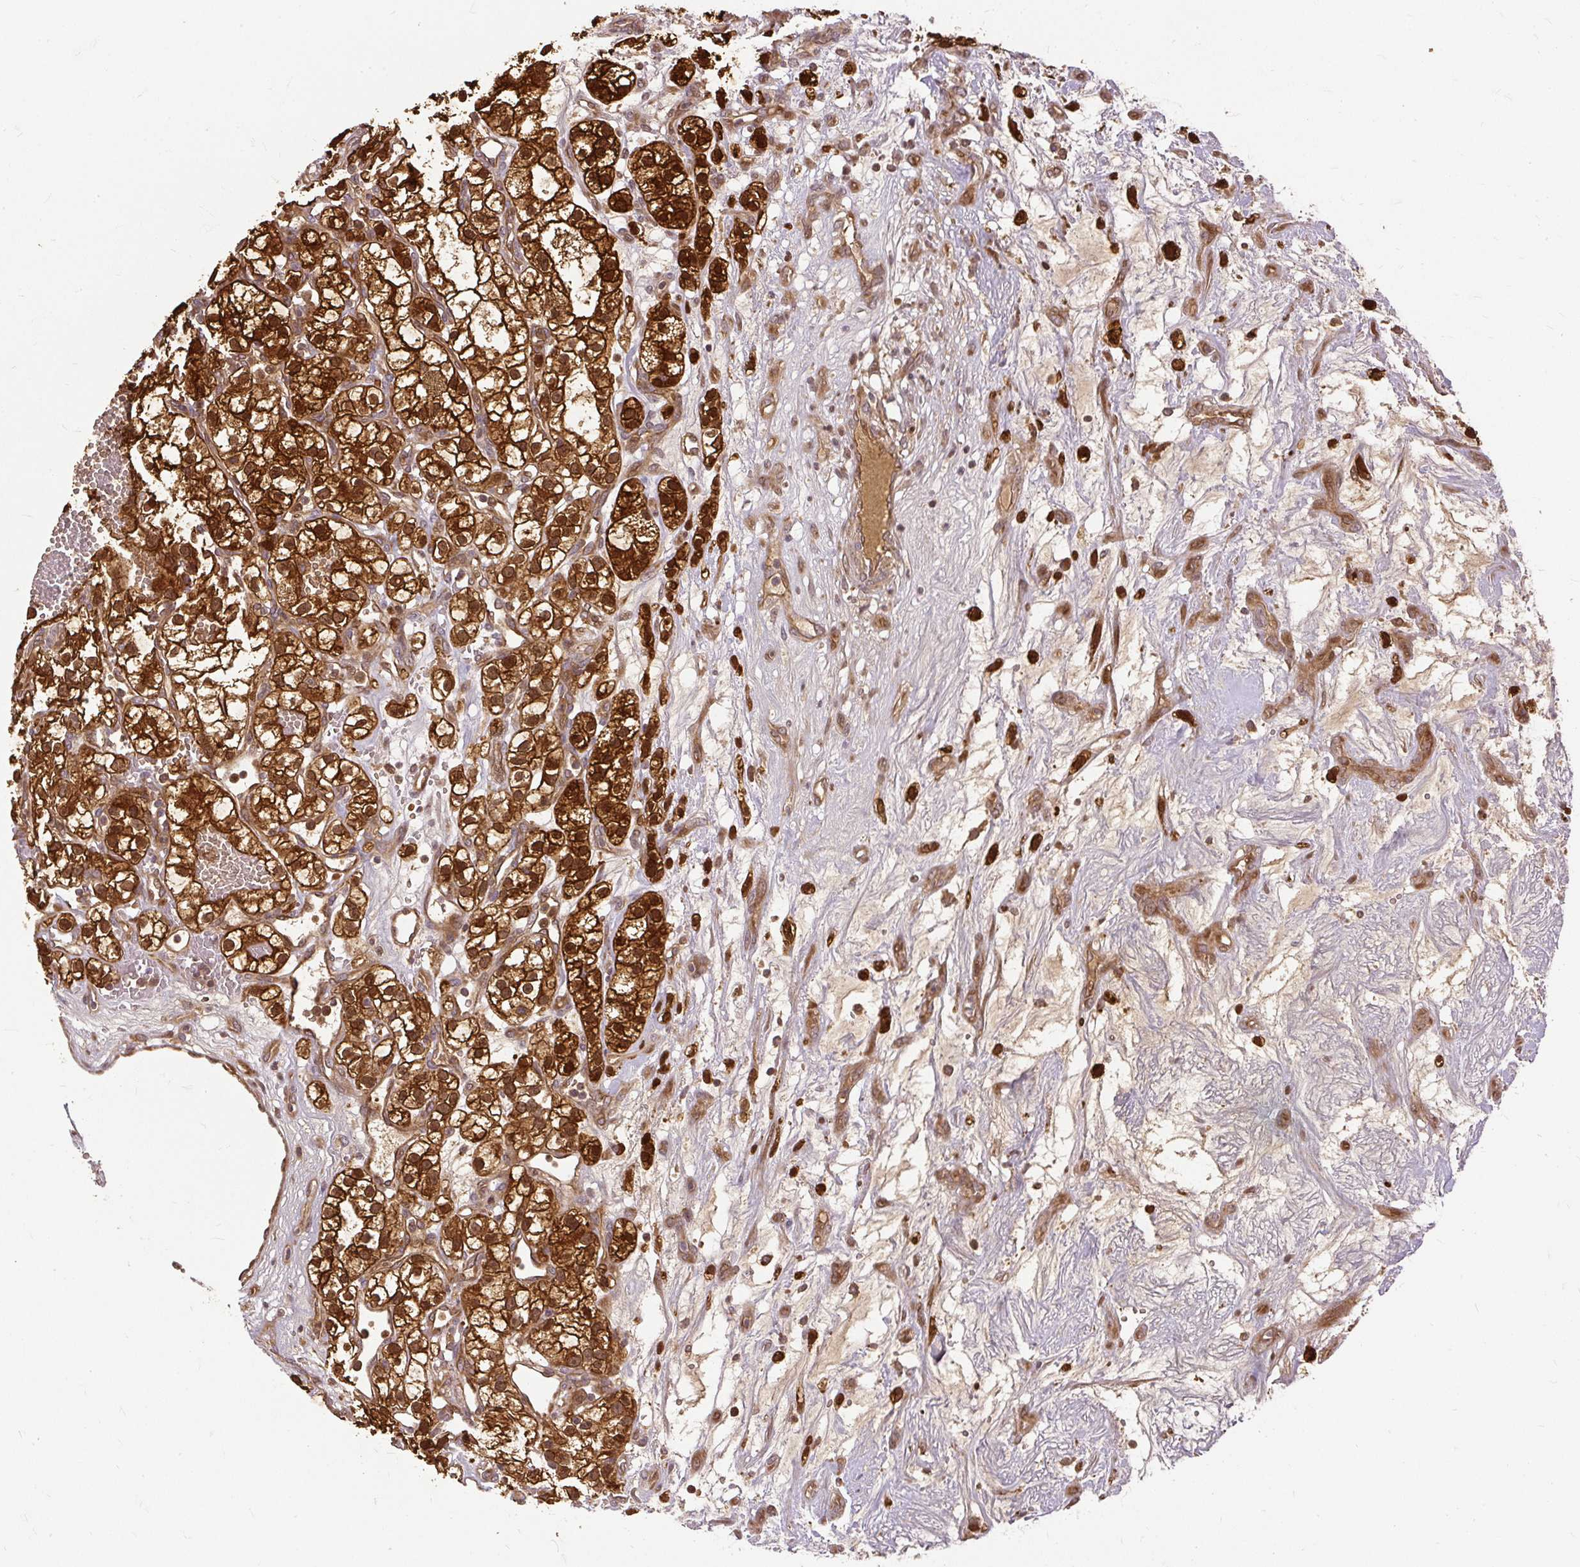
{"staining": {"intensity": "strong", "quantity": ">75%", "location": "cytoplasmic/membranous,nuclear"}, "tissue": "renal cancer", "cell_type": "Tumor cells", "image_type": "cancer", "snomed": [{"axis": "morphology", "description": "Adenocarcinoma, NOS"}, {"axis": "topography", "description": "Kidney"}], "caption": "IHC (DAB) staining of human renal cancer (adenocarcinoma) shows strong cytoplasmic/membranous and nuclear protein positivity in approximately >75% of tumor cells. The staining is performed using DAB brown chromogen to label protein expression. The nuclei are counter-stained blue using hematoxylin.", "gene": "AP5S1", "patient": {"sex": "female", "age": 57}}